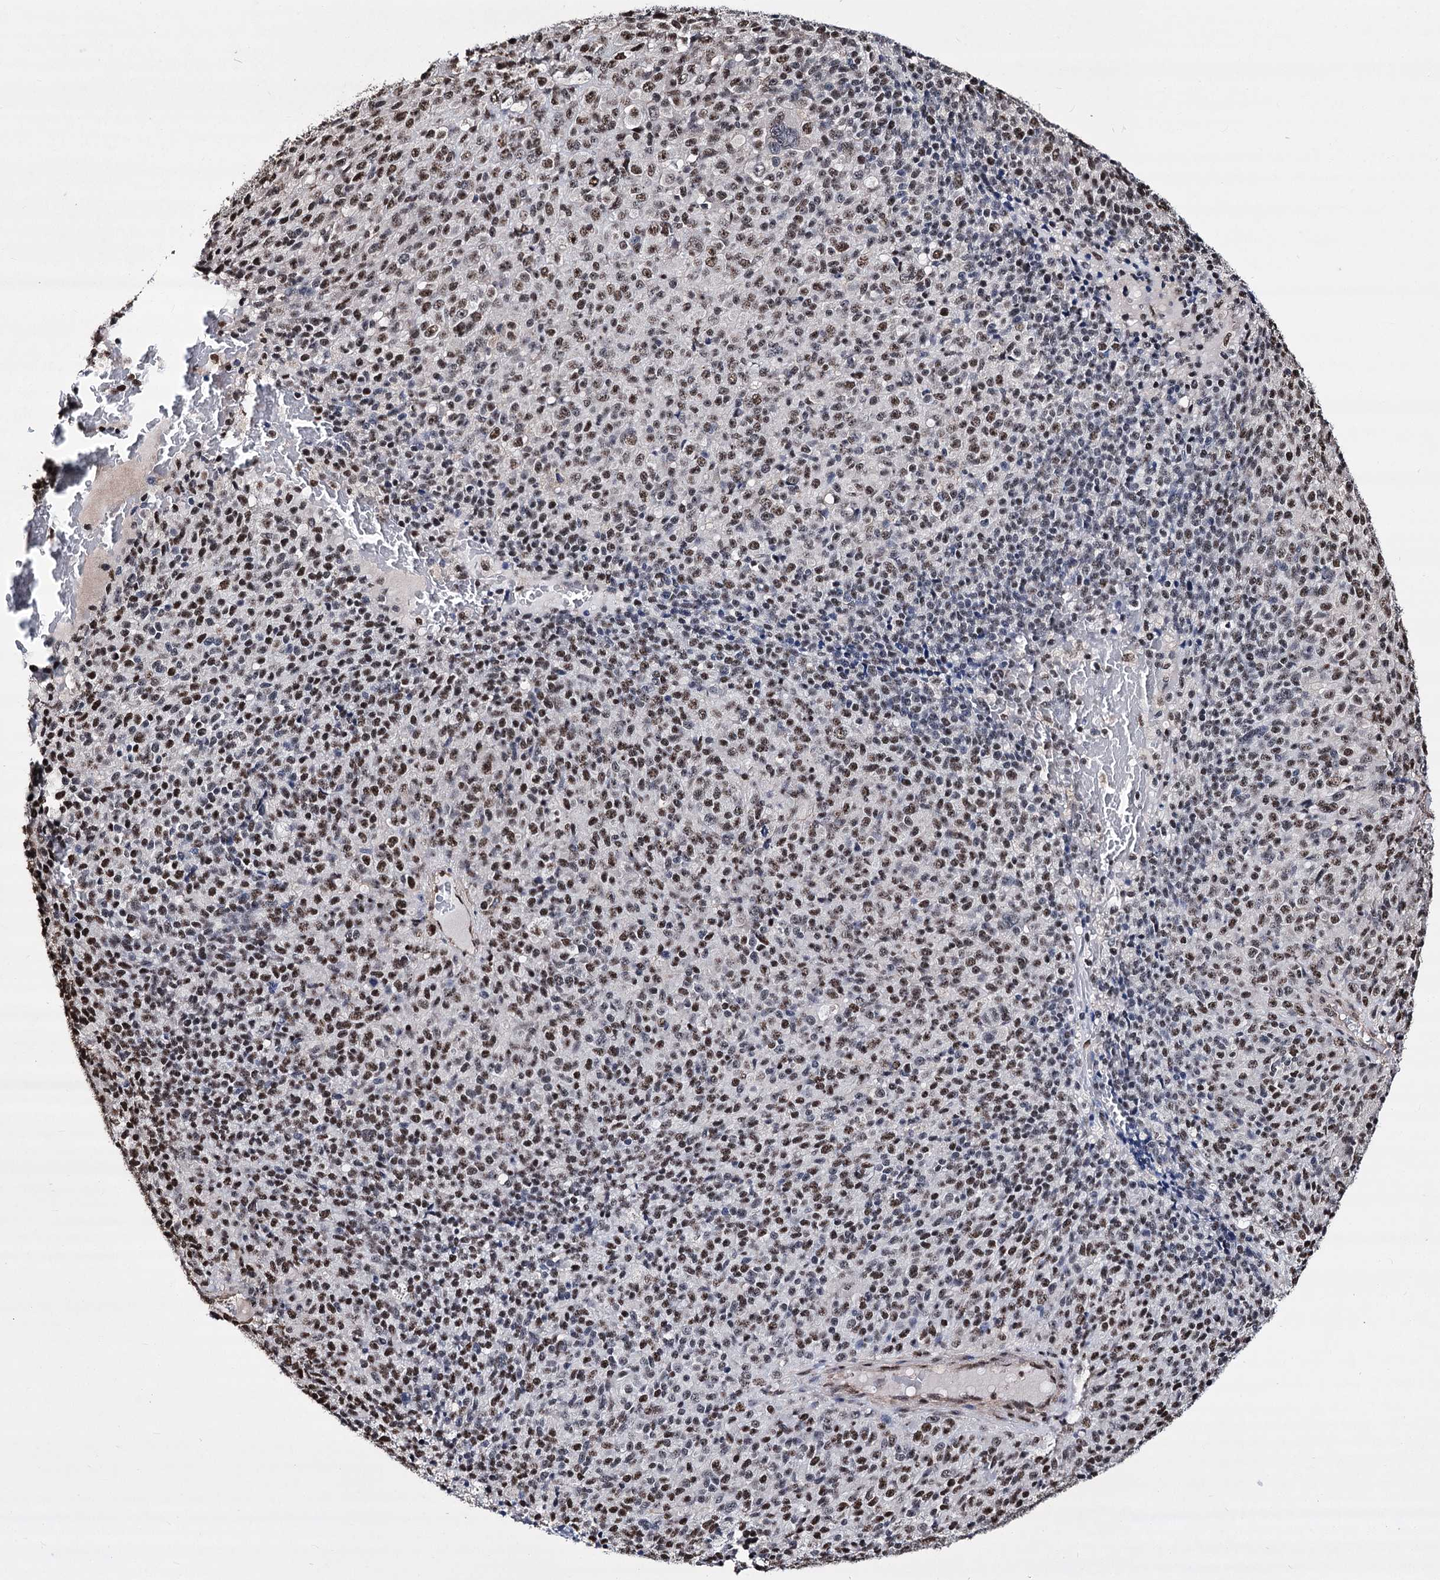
{"staining": {"intensity": "moderate", "quantity": ">75%", "location": "nuclear"}, "tissue": "melanoma", "cell_type": "Tumor cells", "image_type": "cancer", "snomed": [{"axis": "morphology", "description": "Malignant melanoma, Metastatic site"}, {"axis": "topography", "description": "Brain"}], "caption": "There is medium levels of moderate nuclear staining in tumor cells of melanoma, as demonstrated by immunohistochemical staining (brown color).", "gene": "CHMP7", "patient": {"sex": "female", "age": 56}}